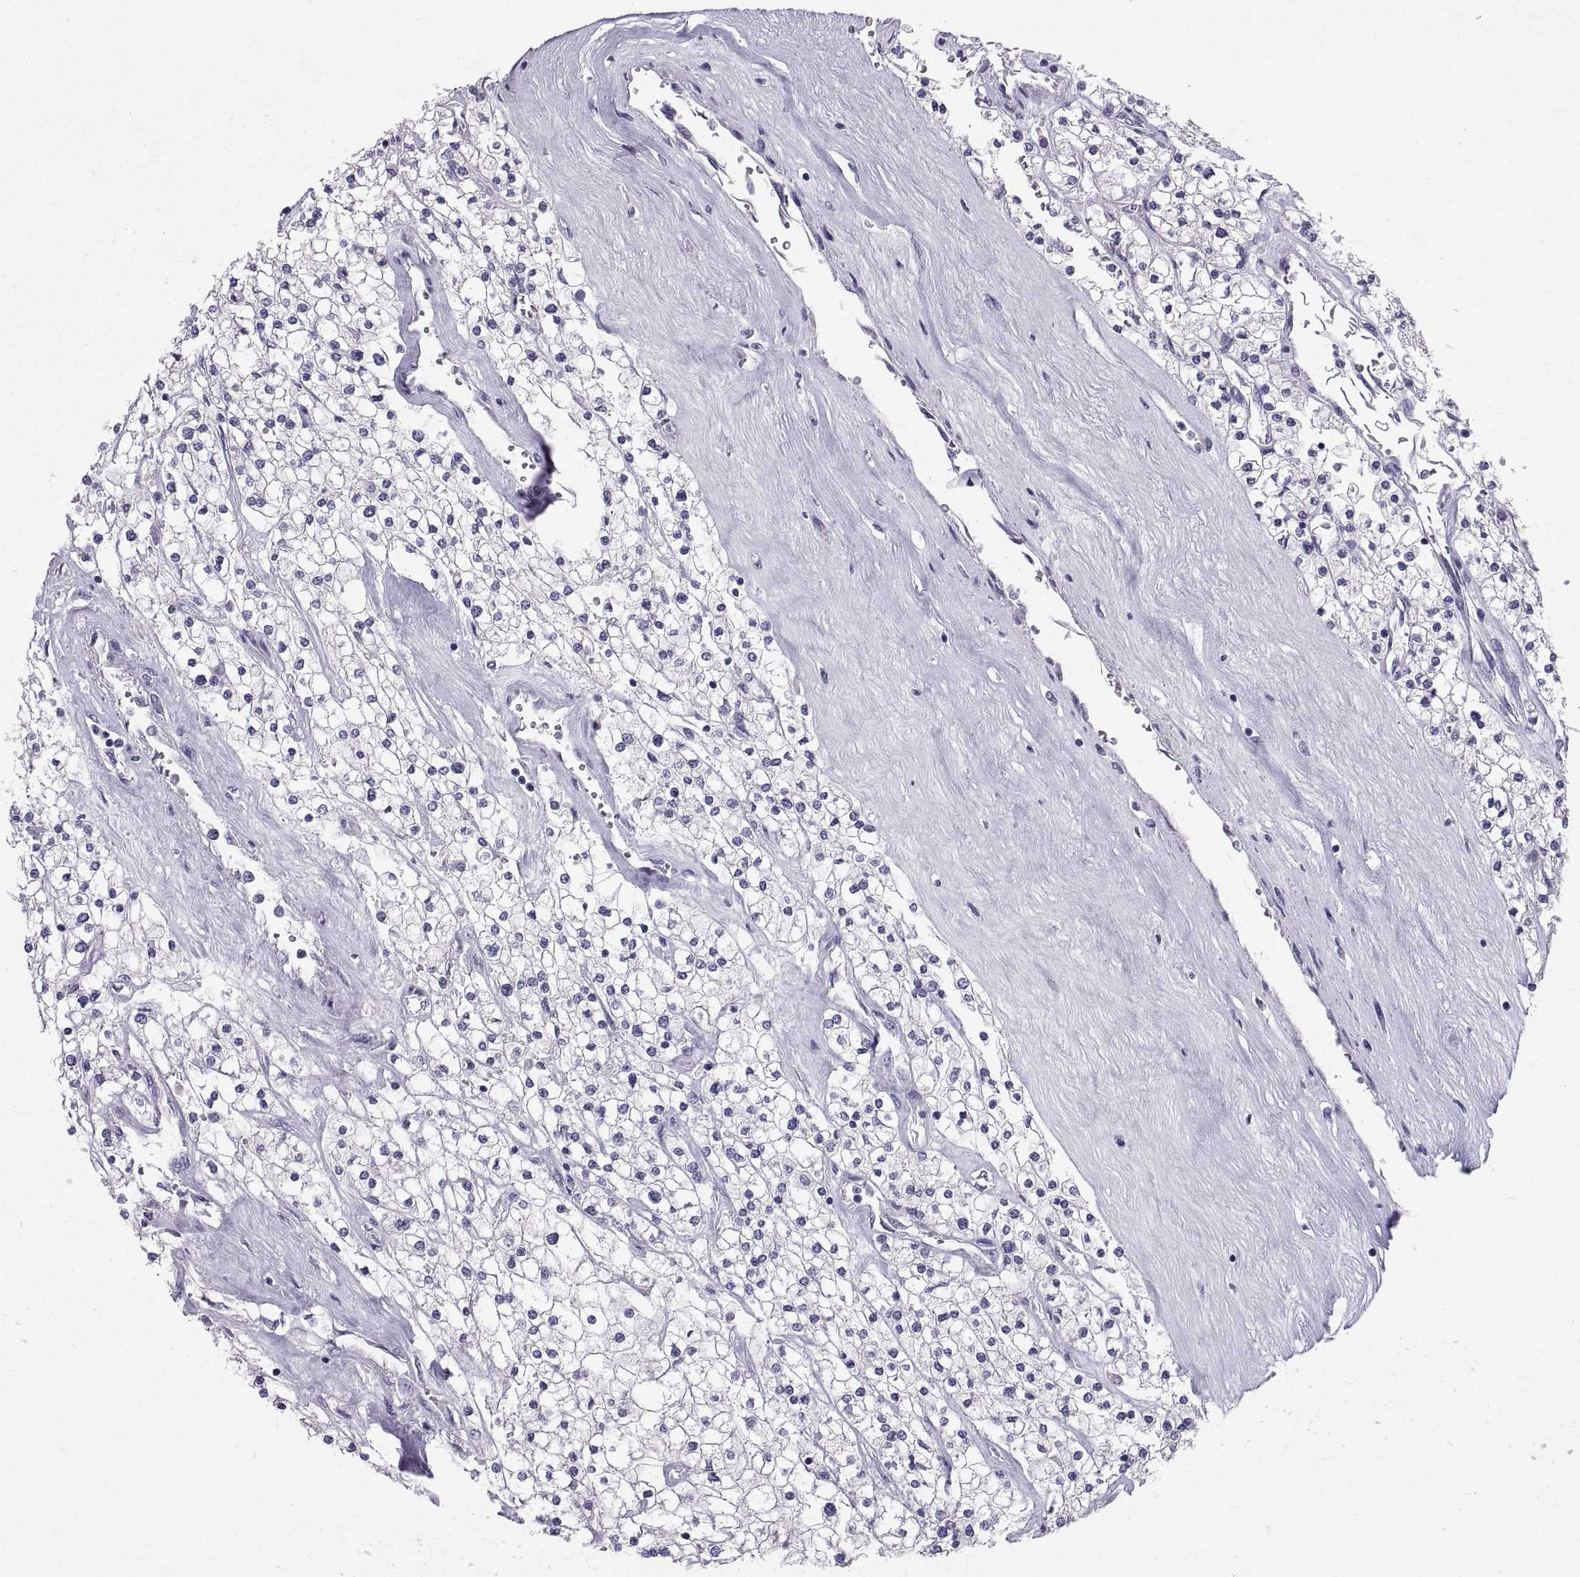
{"staining": {"intensity": "negative", "quantity": "none", "location": "none"}, "tissue": "renal cancer", "cell_type": "Tumor cells", "image_type": "cancer", "snomed": [{"axis": "morphology", "description": "Adenocarcinoma, NOS"}, {"axis": "topography", "description": "Kidney"}], "caption": "Immunohistochemical staining of human renal cancer reveals no significant staining in tumor cells.", "gene": "PTN", "patient": {"sex": "male", "age": 80}}